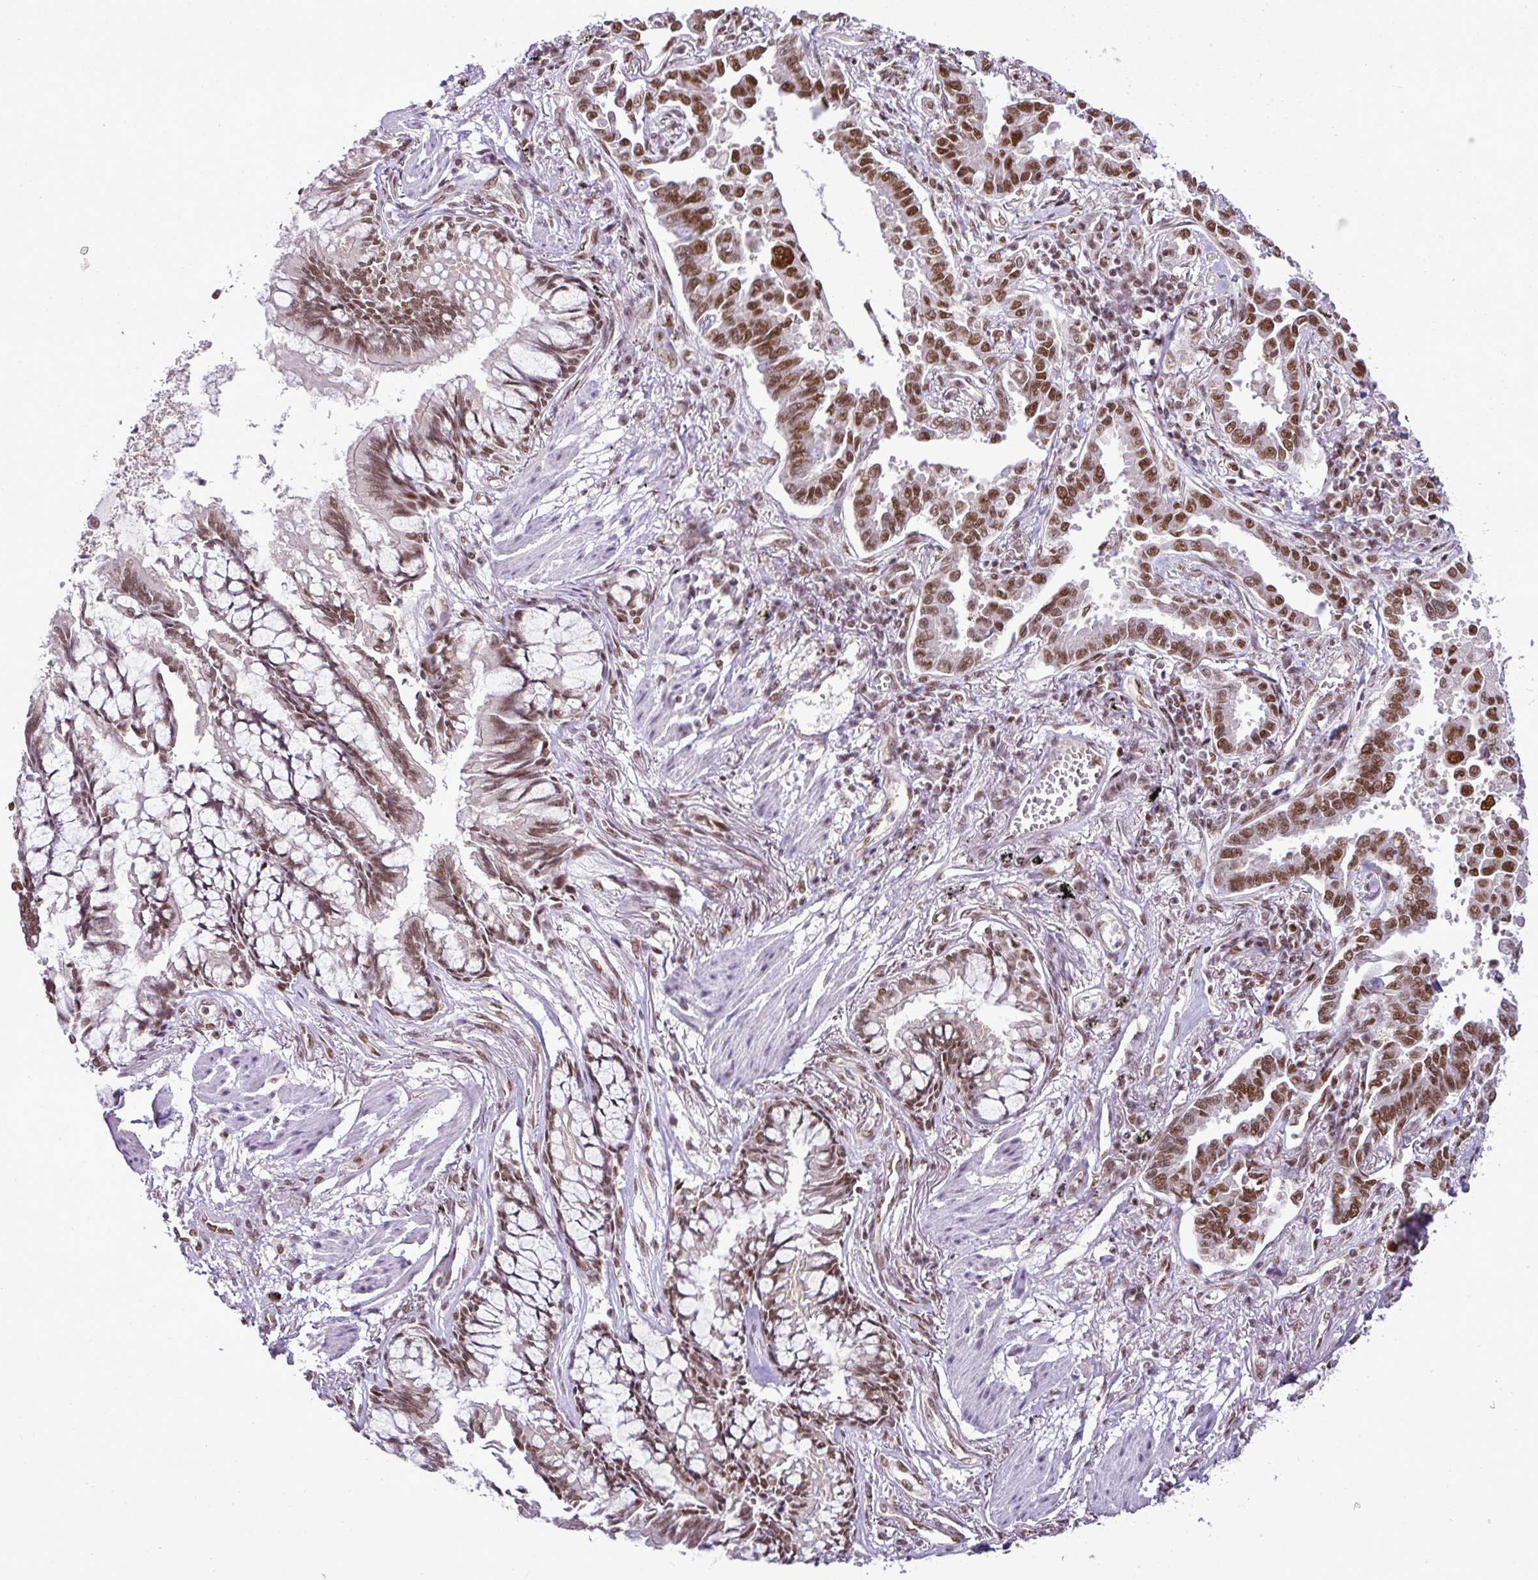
{"staining": {"intensity": "moderate", "quantity": ">75%", "location": "nuclear"}, "tissue": "lung cancer", "cell_type": "Tumor cells", "image_type": "cancer", "snomed": [{"axis": "morphology", "description": "Adenocarcinoma, NOS"}, {"axis": "topography", "description": "Lung"}], "caption": "A brown stain shows moderate nuclear expression of a protein in lung cancer tumor cells.", "gene": "PGAP4", "patient": {"sex": "male", "age": 67}}